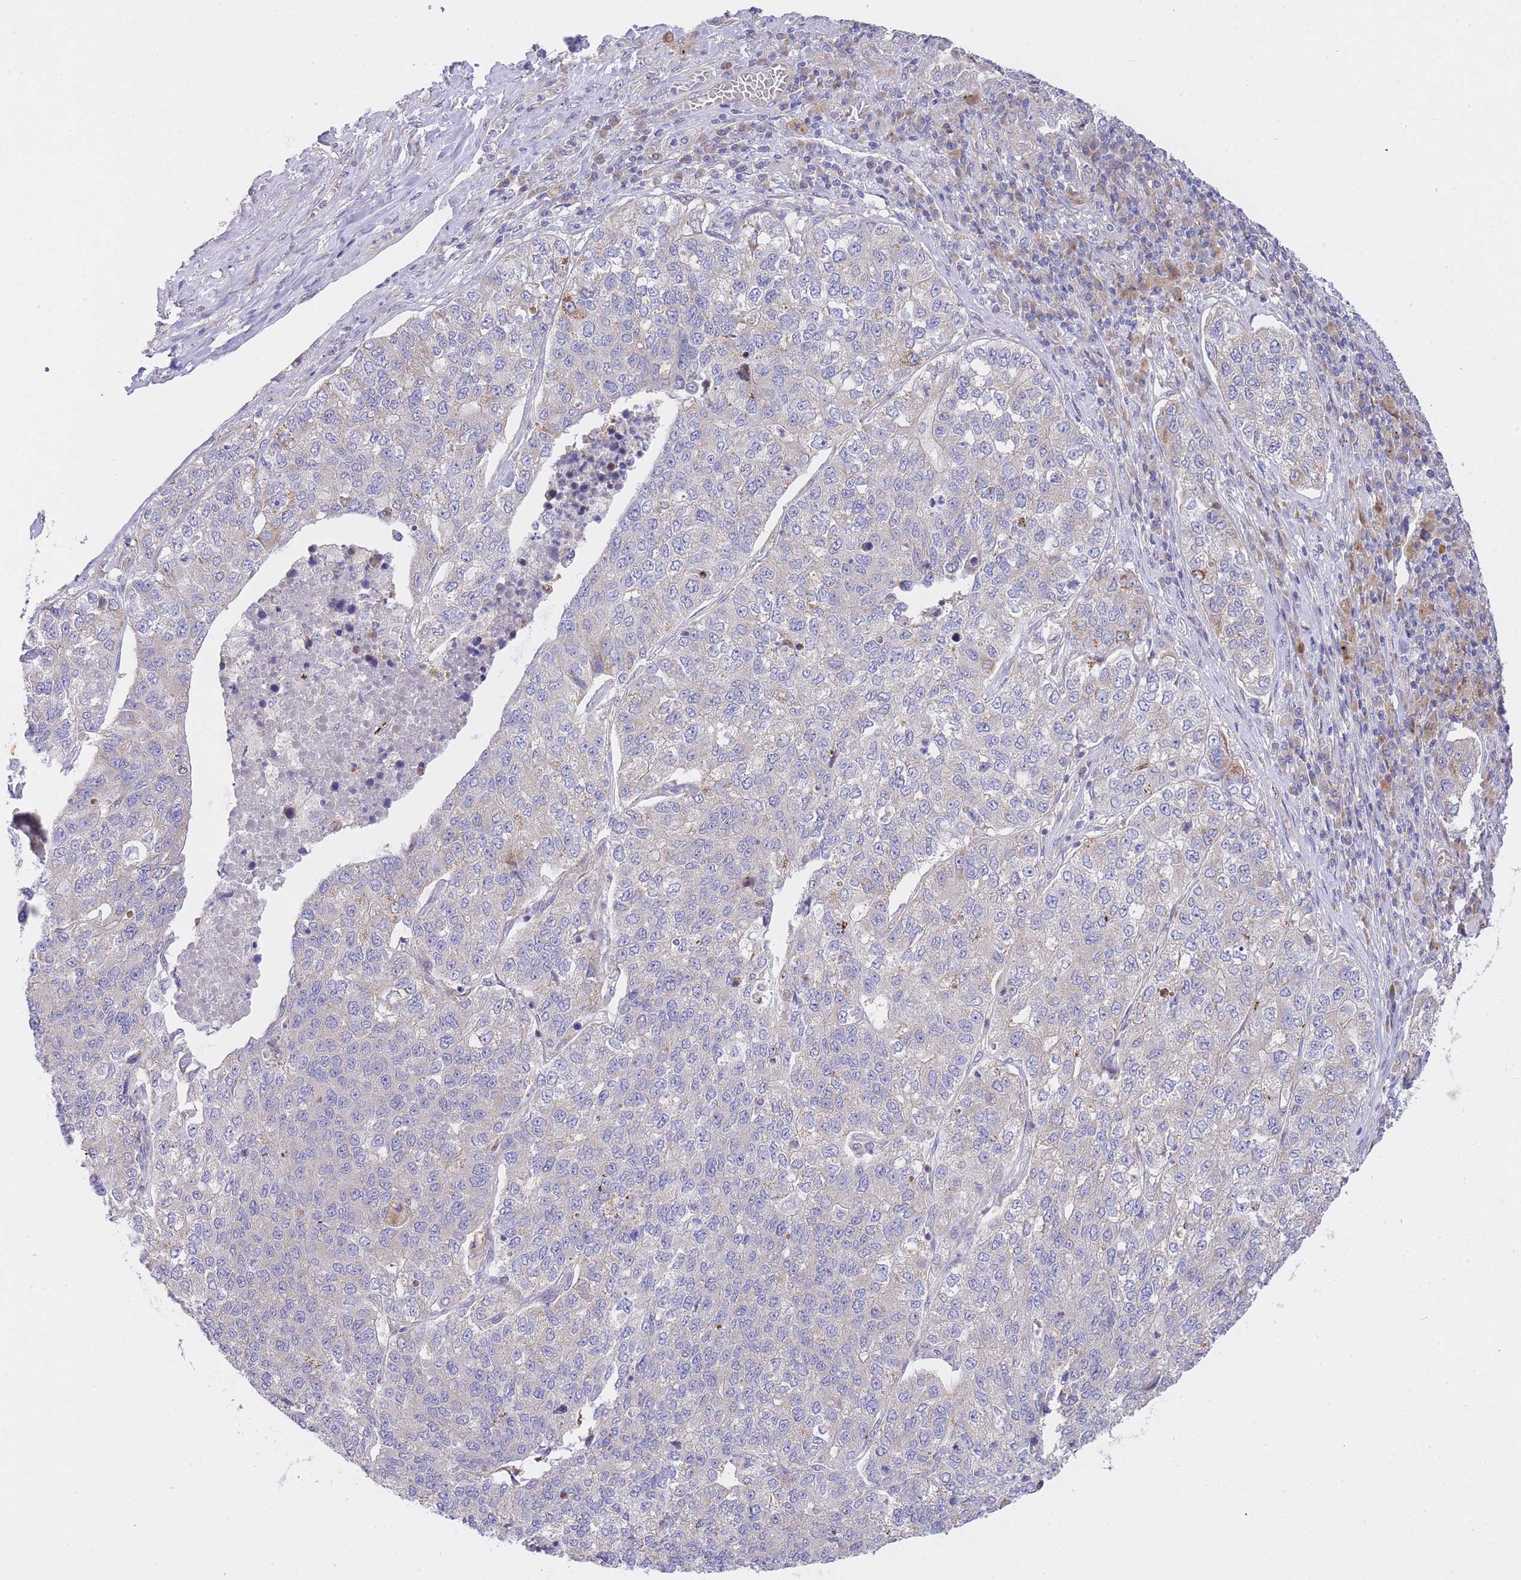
{"staining": {"intensity": "negative", "quantity": "none", "location": "none"}, "tissue": "lung cancer", "cell_type": "Tumor cells", "image_type": "cancer", "snomed": [{"axis": "morphology", "description": "Adenocarcinoma, NOS"}, {"axis": "topography", "description": "Lung"}], "caption": "Immunohistochemistry (IHC) micrograph of neoplastic tissue: lung cancer stained with DAB (3,3'-diaminobenzidine) reveals no significant protein expression in tumor cells.", "gene": "CHAC1", "patient": {"sex": "male", "age": 49}}